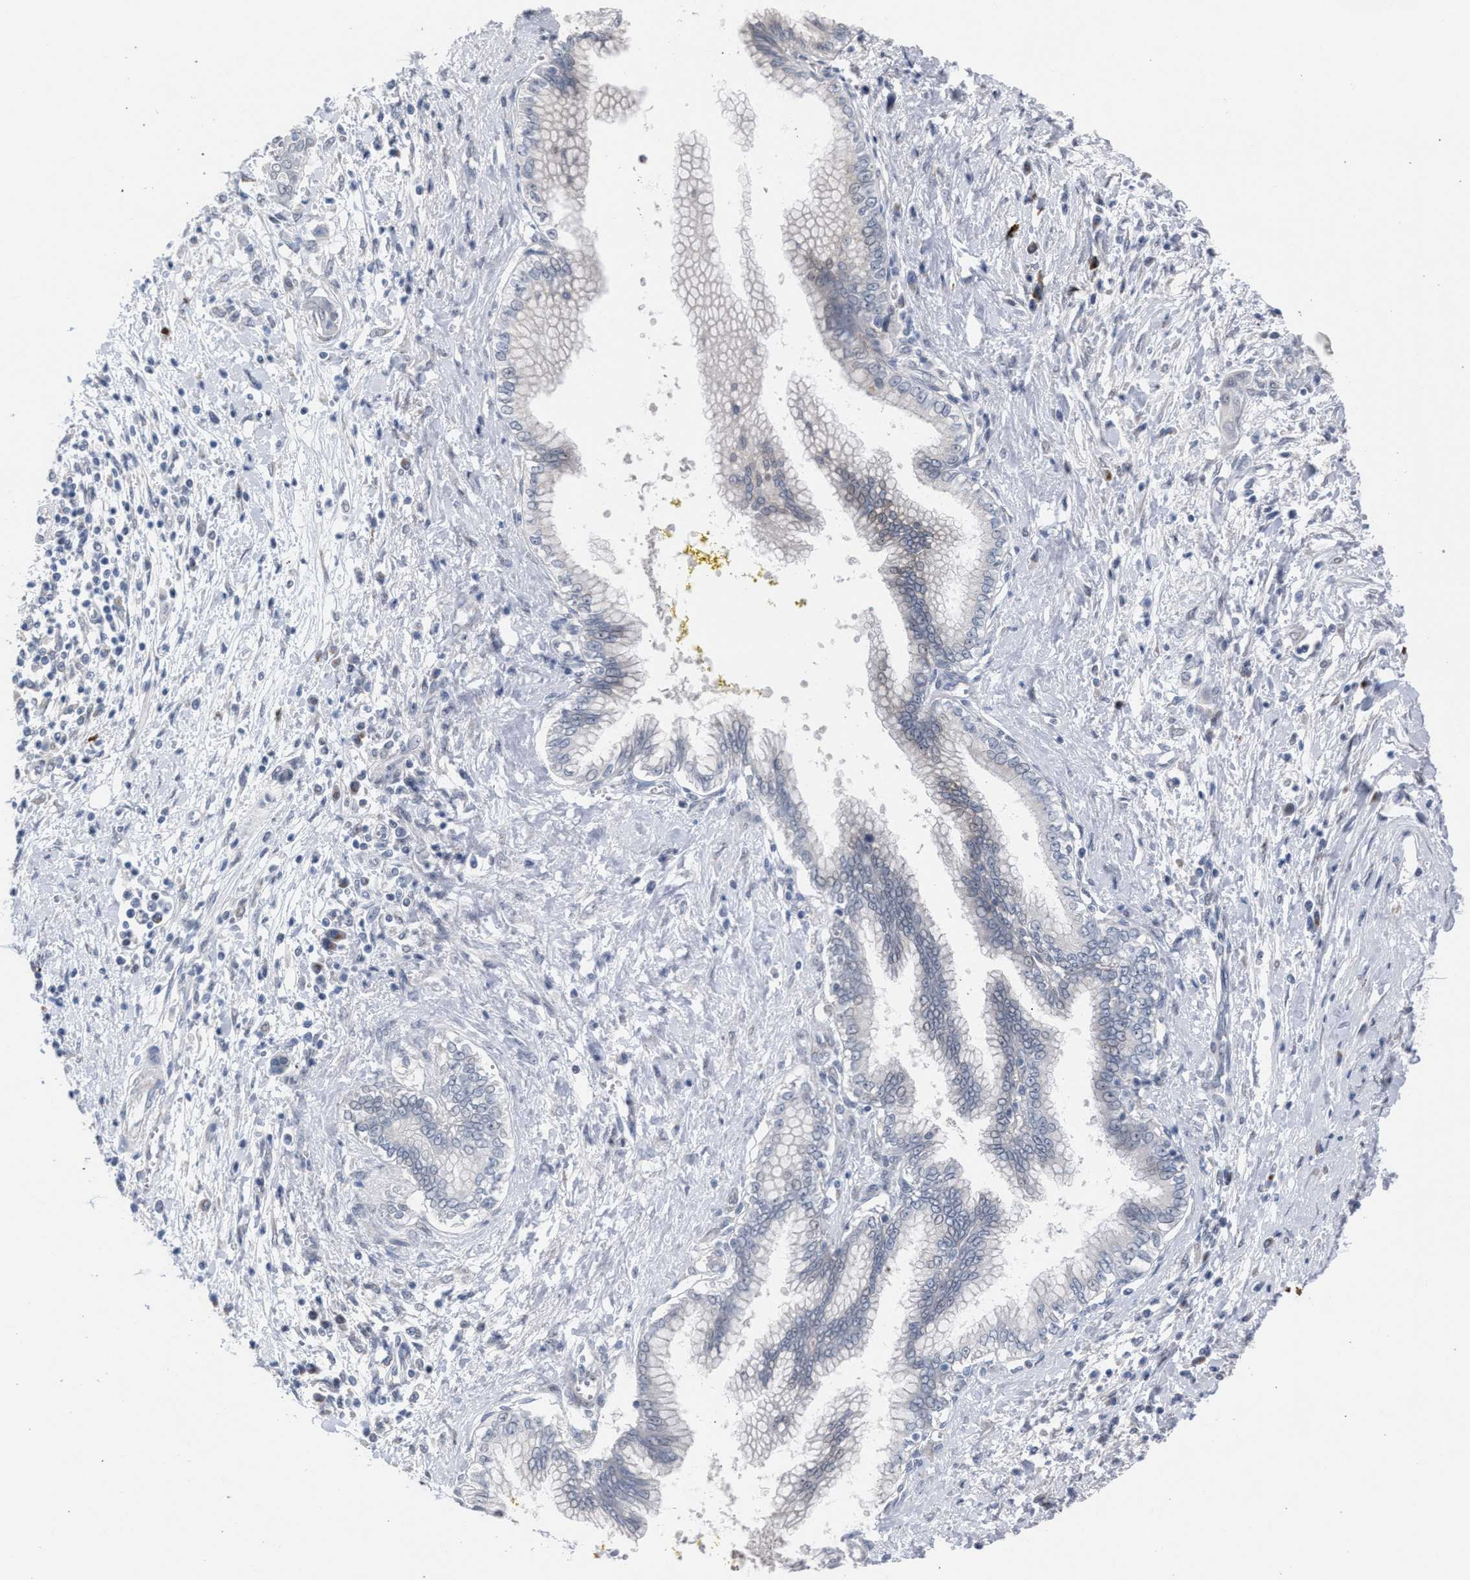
{"staining": {"intensity": "negative", "quantity": "none", "location": "none"}, "tissue": "pancreatic cancer", "cell_type": "Tumor cells", "image_type": "cancer", "snomed": [{"axis": "morphology", "description": "Adenocarcinoma, NOS"}, {"axis": "topography", "description": "Pancreas"}], "caption": "Human pancreatic adenocarcinoma stained for a protein using immunohistochemistry (IHC) shows no staining in tumor cells.", "gene": "RNF135", "patient": {"sex": "male", "age": 58}}